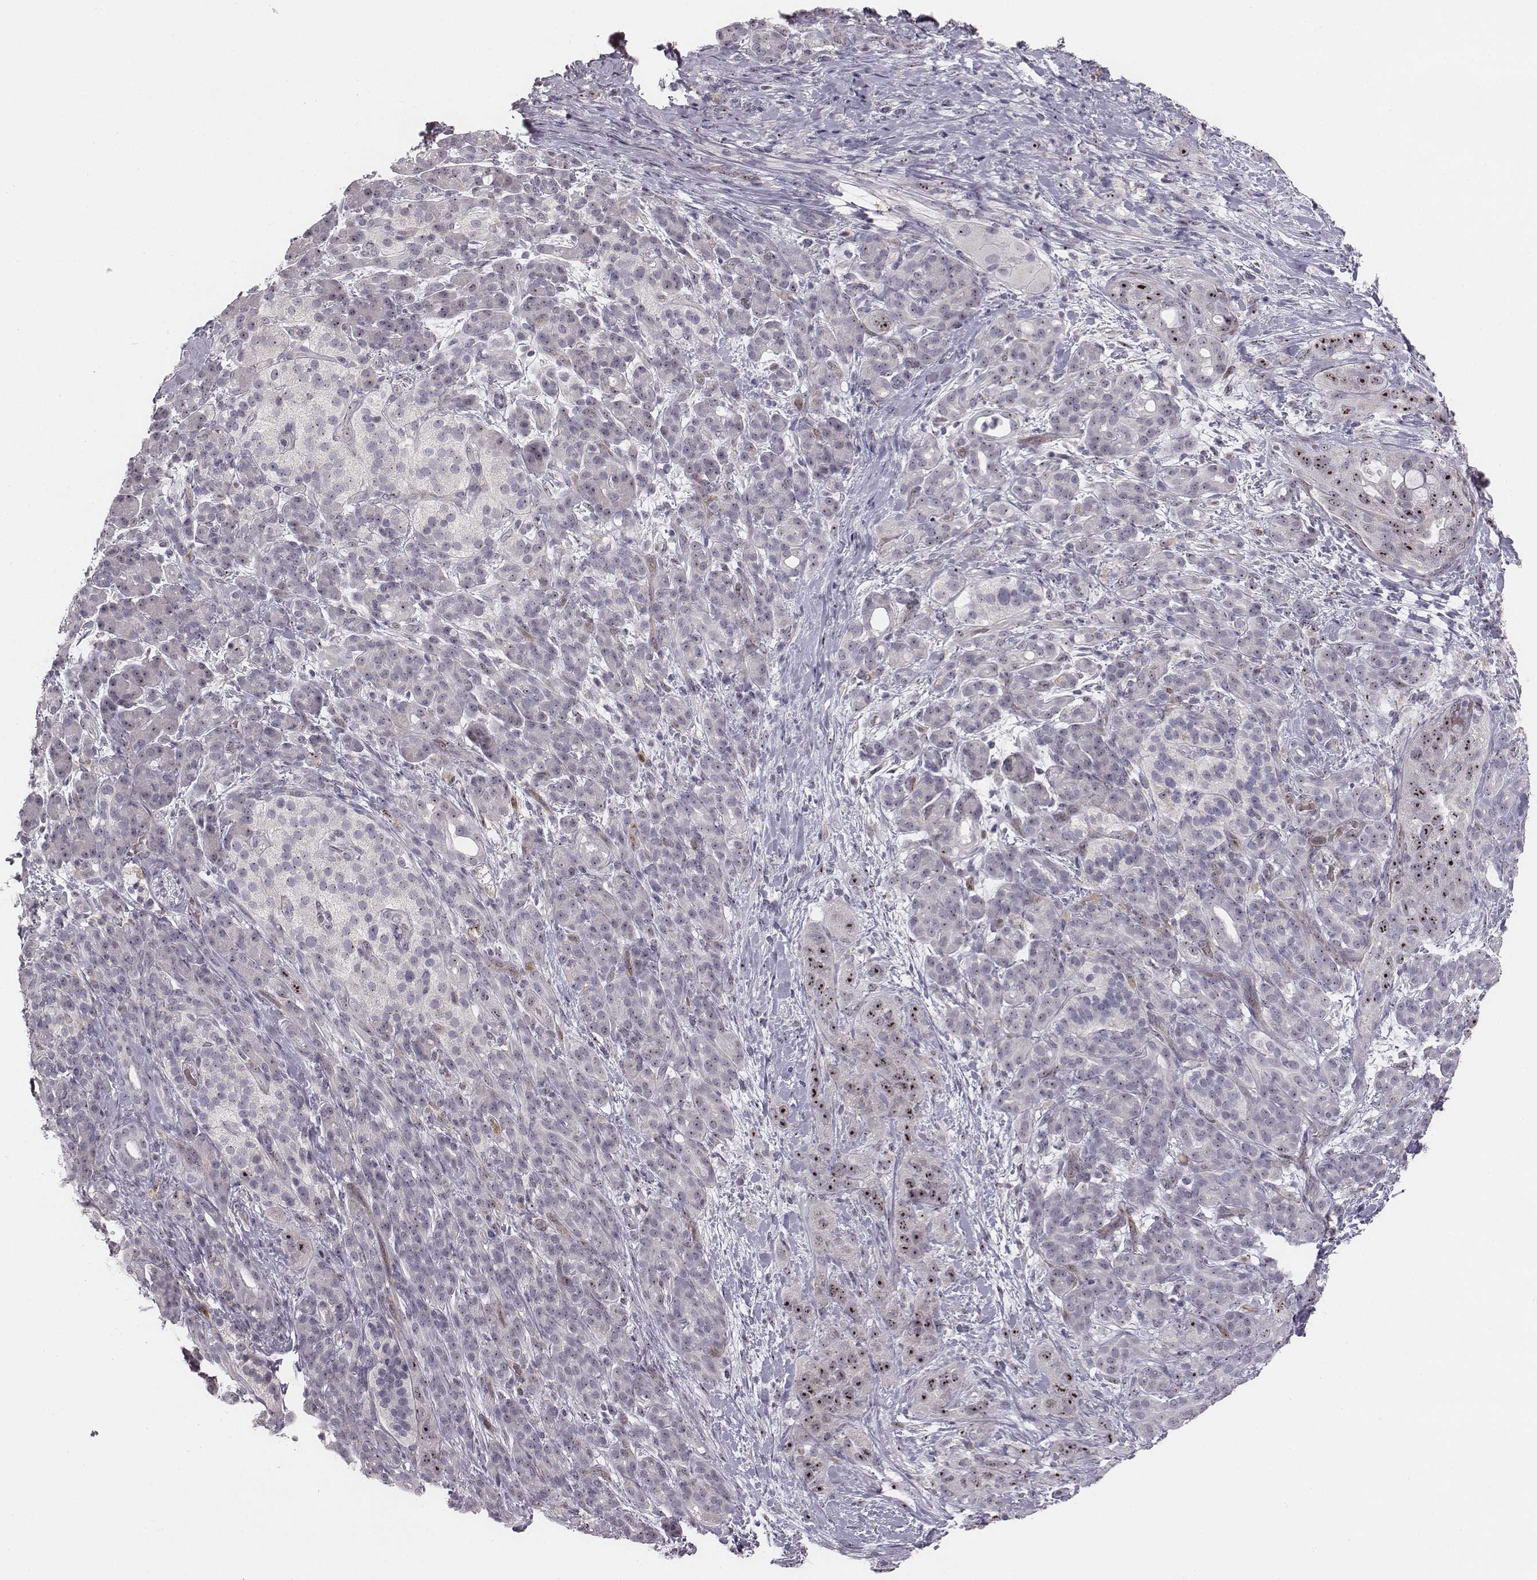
{"staining": {"intensity": "strong", "quantity": ">75%", "location": "nuclear"}, "tissue": "pancreatic cancer", "cell_type": "Tumor cells", "image_type": "cancer", "snomed": [{"axis": "morphology", "description": "Adenocarcinoma, NOS"}, {"axis": "topography", "description": "Pancreas"}], "caption": "A brown stain shows strong nuclear staining of a protein in pancreatic cancer tumor cells.", "gene": "NIFK", "patient": {"sex": "male", "age": 44}}